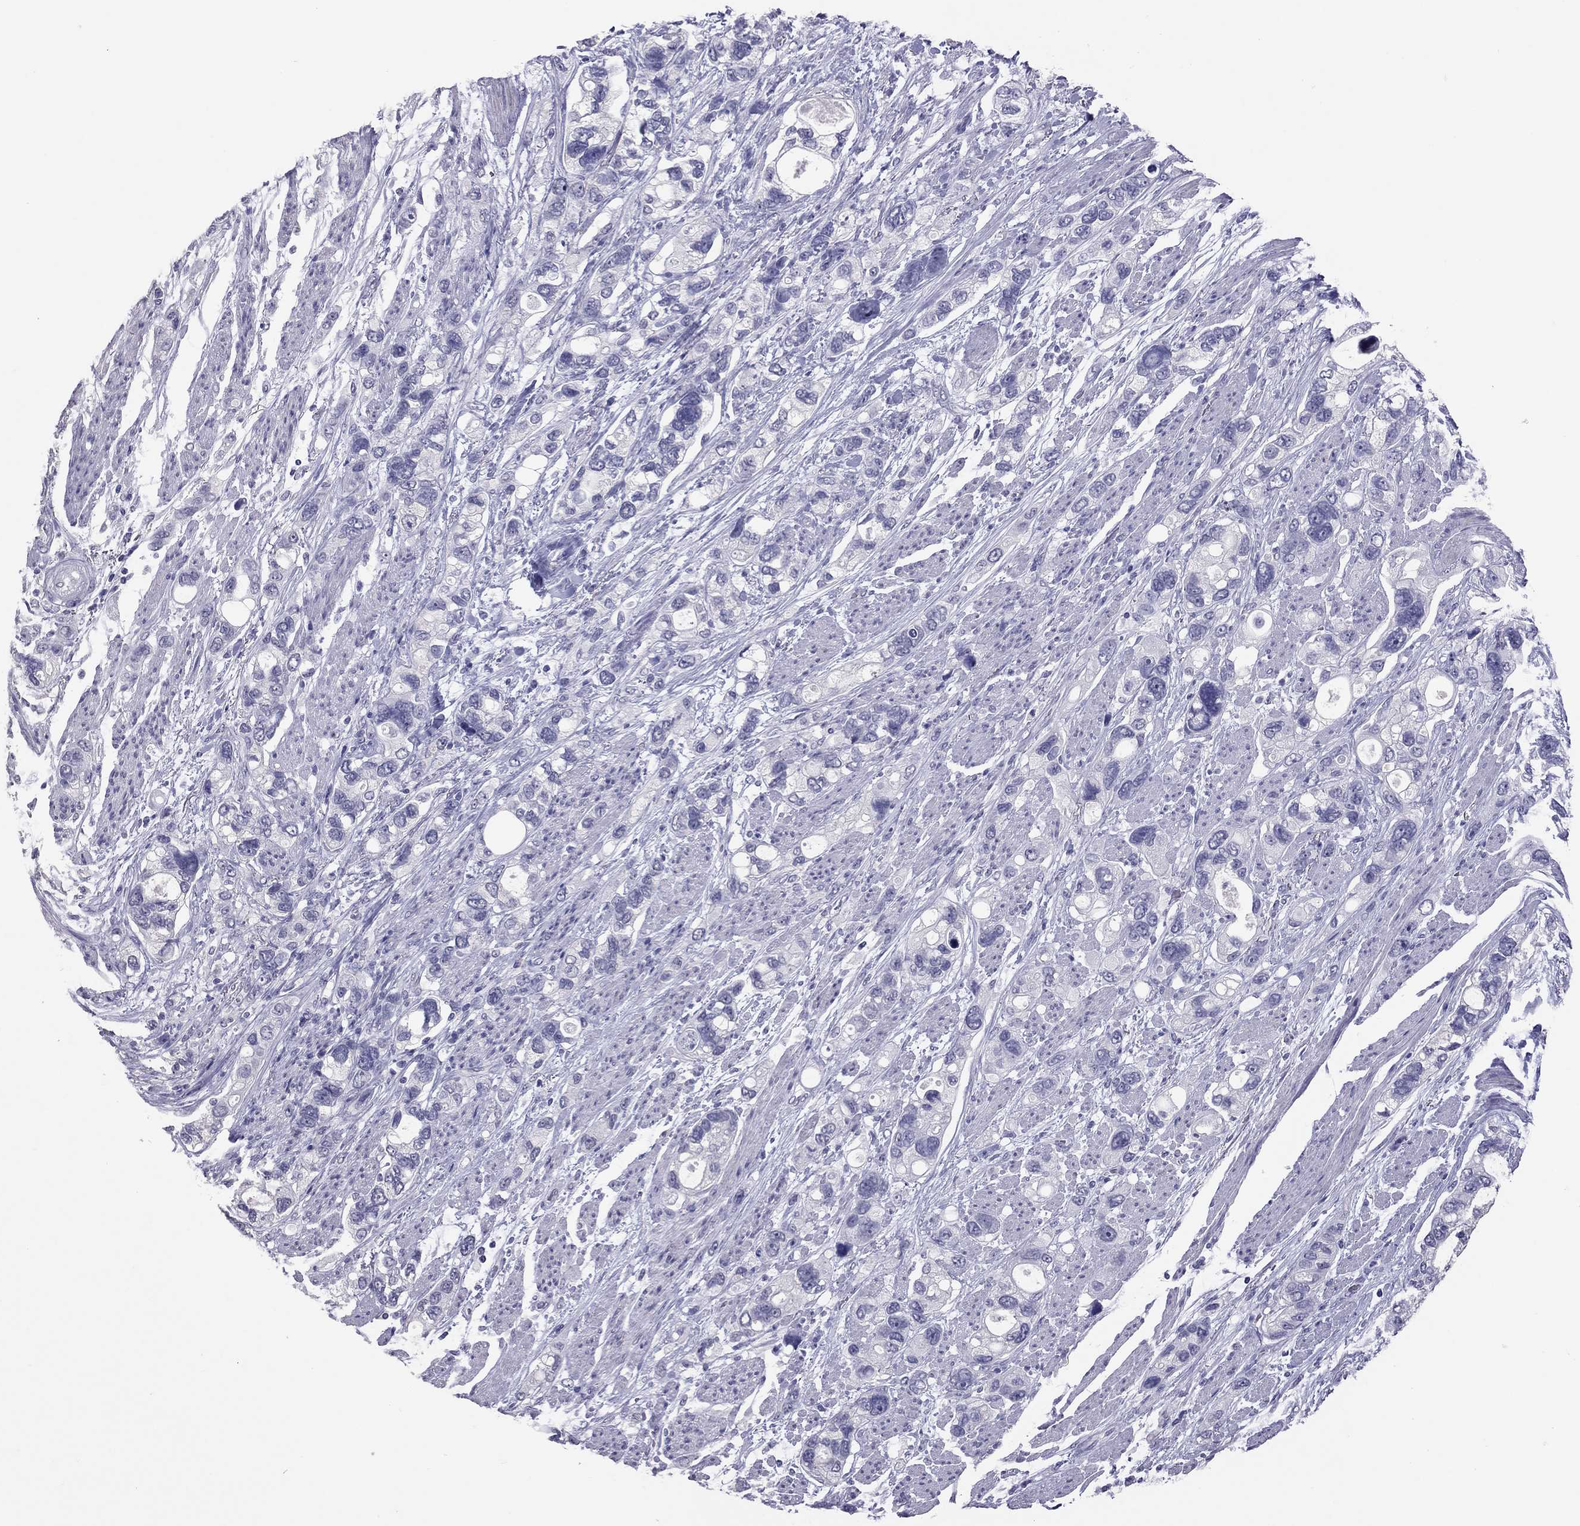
{"staining": {"intensity": "negative", "quantity": "none", "location": "none"}, "tissue": "stomach cancer", "cell_type": "Tumor cells", "image_type": "cancer", "snomed": [{"axis": "morphology", "description": "Adenocarcinoma, NOS"}, {"axis": "topography", "description": "Stomach, upper"}], "caption": "Immunohistochemical staining of stomach cancer exhibits no significant positivity in tumor cells.", "gene": "PSMB11", "patient": {"sex": "female", "age": 81}}